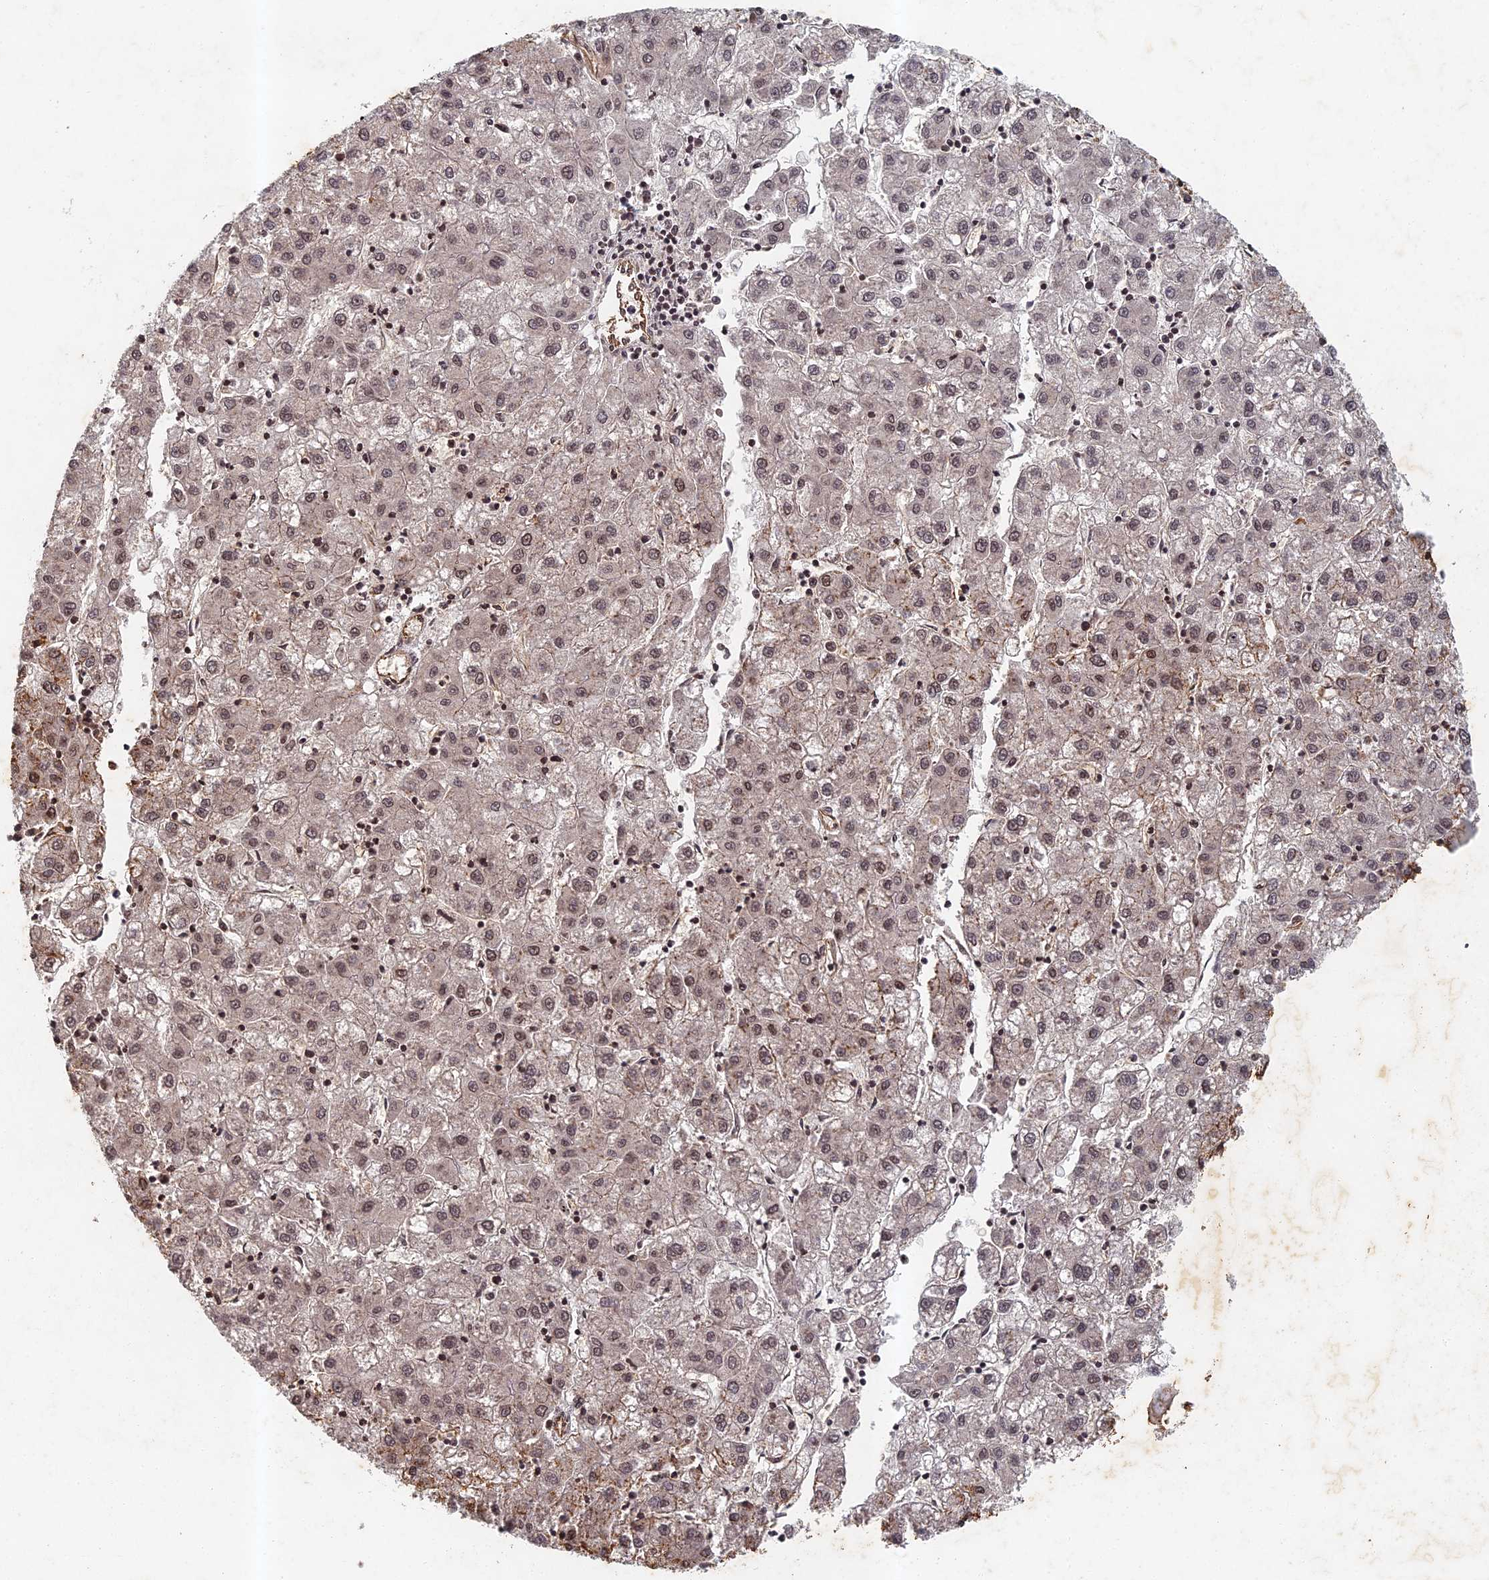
{"staining": {"intensity": "weak", "quantity": "25%-75%", "location": "nuclear"}, "tissue": "liver cancer", "cell_type": "Tumor cells", "image_type": "cancer", "snomed": [{"axis": "morphology", "description": "Carcinoma, Hepatocellular, NOS"}, {"axis": "topography", "description": "Liver"}], "caption": "A brown stain shows weak nuclear staining of a protein in liver hepatocellular carcinoma tumor cells.", "gene": "ABCB10", "patient": {"sex": "male", "age": 72}}